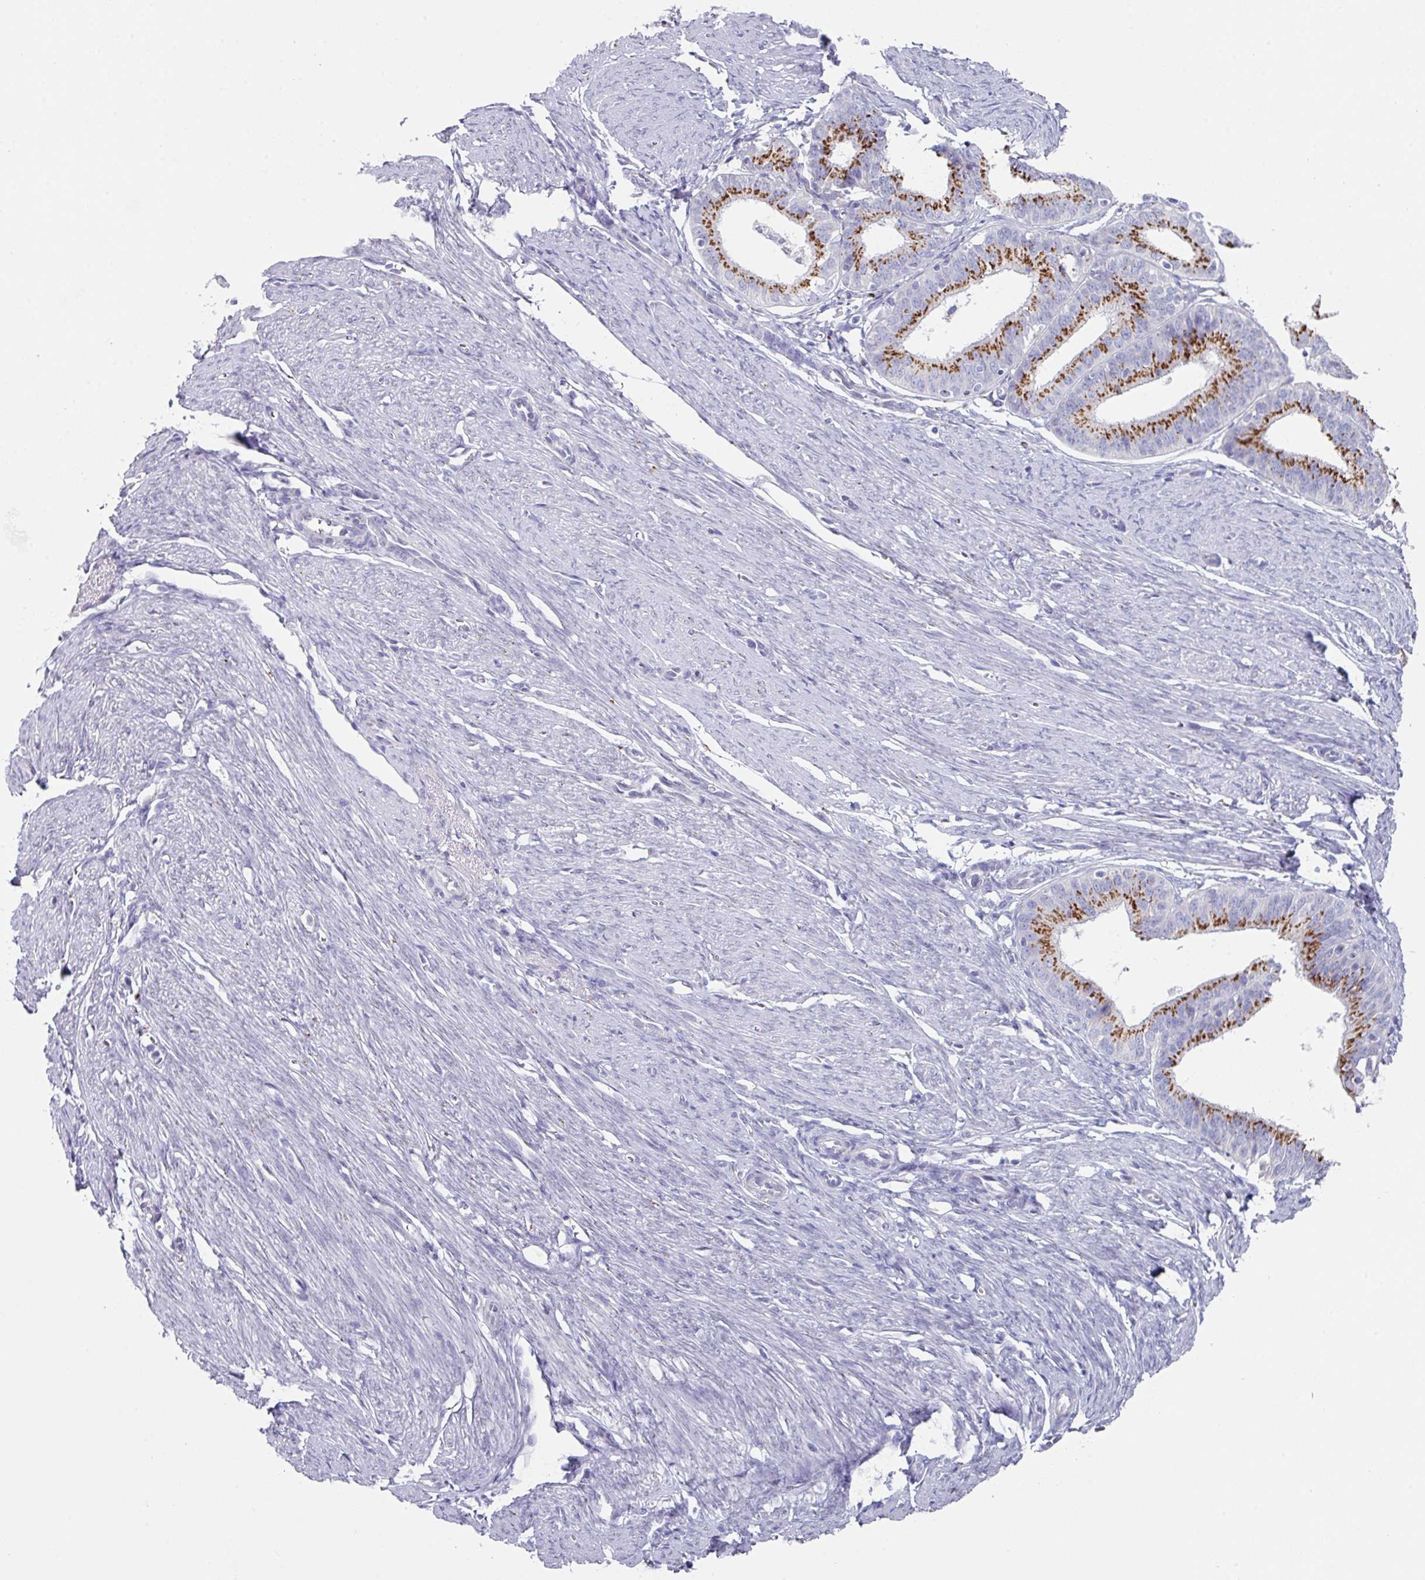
{"staining": {"intensity": "moderate", "quantity": ">75%", "location": "cytoplasmic/membranous"}, "tissue": "endometrial cancer", "cell_type": "Tumor cells", "image_type": "cancer", "snomed": [{"axis": "morphology", "description": "Adenocarcinoma, NOS"}, {"axis": "topography", "description": "Endometrium"}], "caption": "Adenocarcinoma (endometrial) stained with a brown dye reveals moderate cytoplasmic/membranous positive staining in approximately >75% of tumor cells.", "gene": "VKORC1L1", "patient": {"sex": "female", "age": 51}}